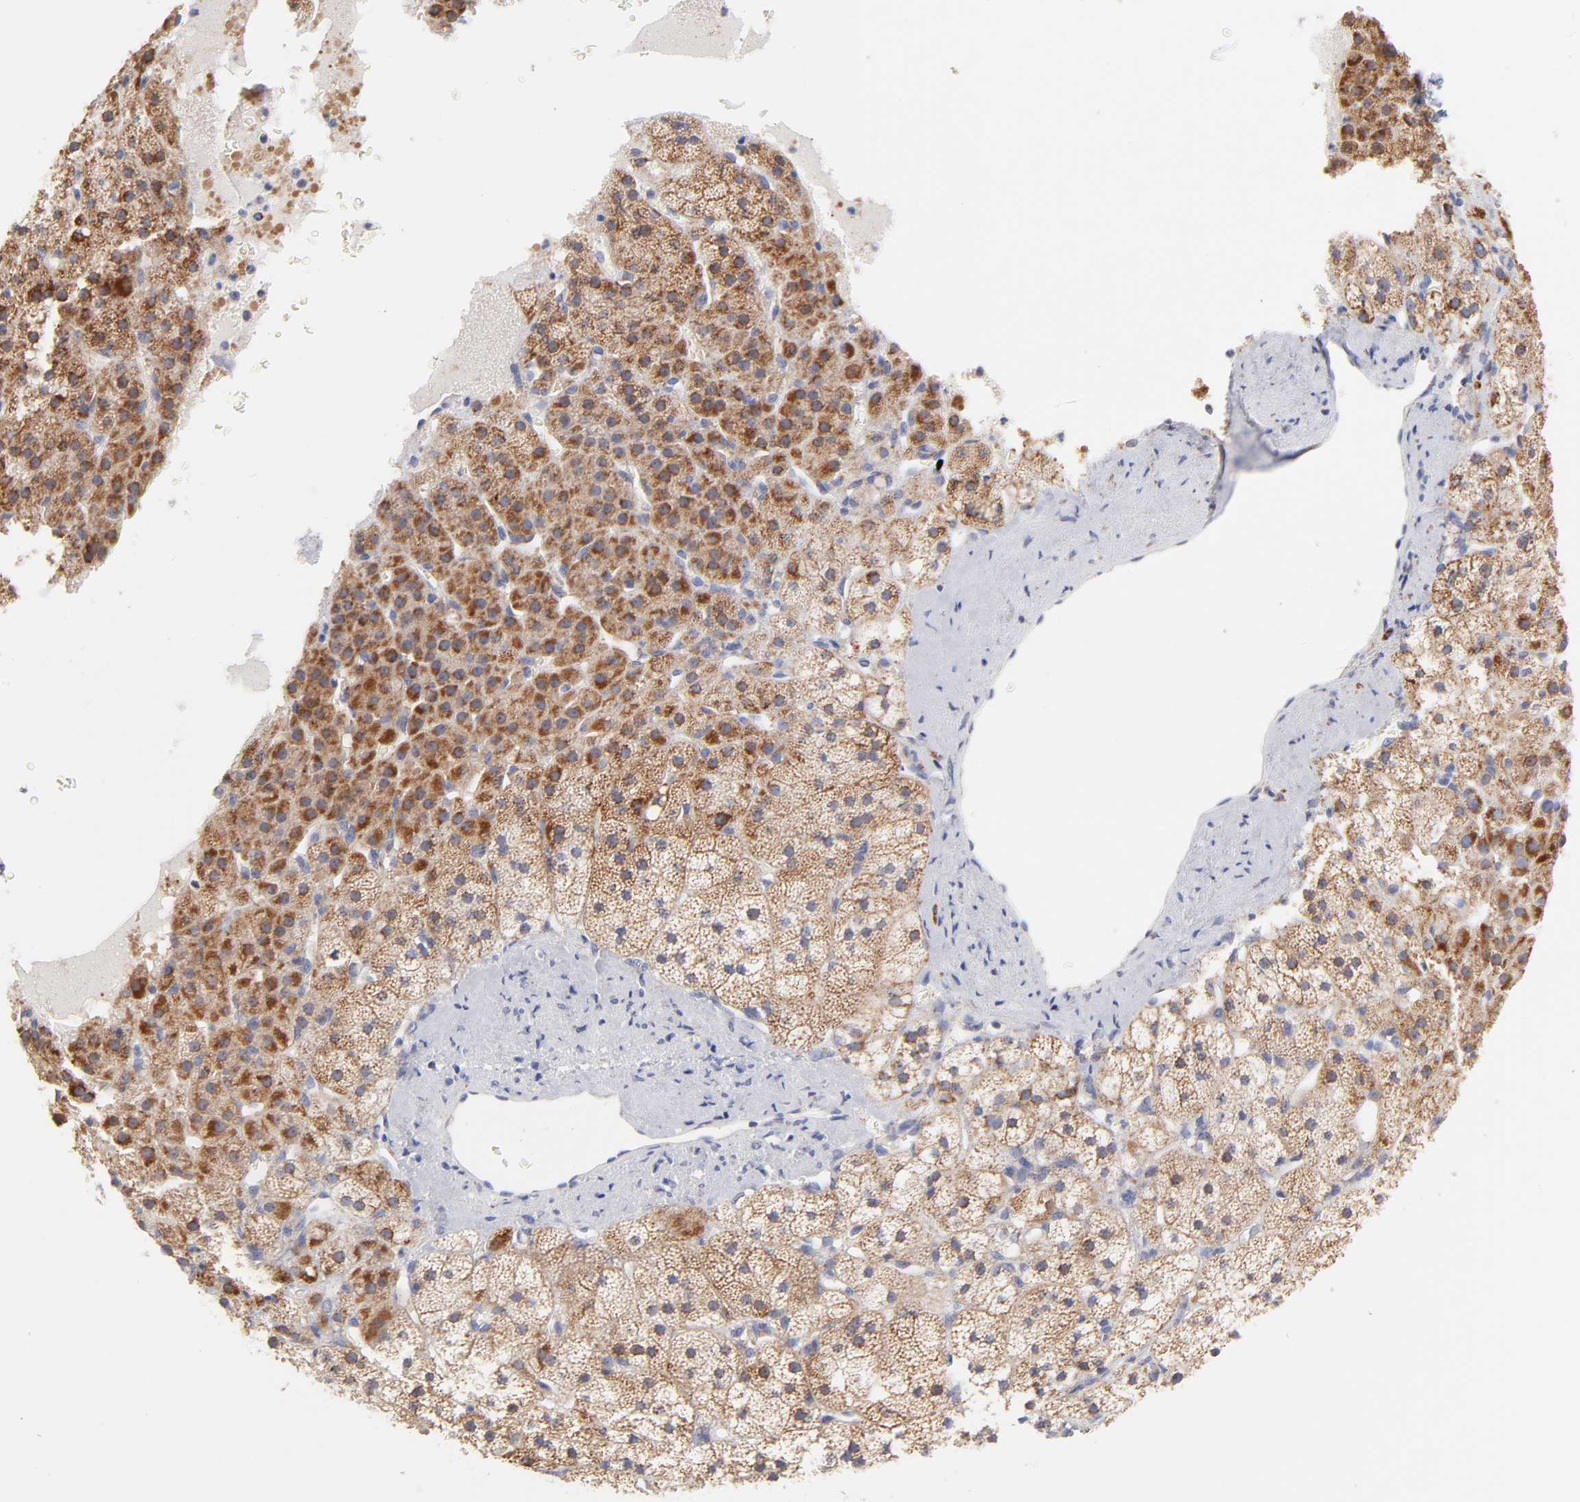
{"staining": {"intensity": "moderate", "quantity": "25%-75%", "location": "cytoplasmic/membranous"}, "tissue": "adrenal gland", "cell_type": "Glandular cells", "image_type": "normal", "snomed": [{"axis": "morphology", "description": "Normal tissue, NOS"}, {"axis": "topography", "description": "Adrenal gland"}], "caption": "Moderate cytoplasmic/membranous staining for a protein is identified in approximately 25%-75% of glandular cells of normal adrenal gland using immunohistochemistry (IHC).", "gene": "TIMM8A", "patient": {"sex": "male", "age": 35}}